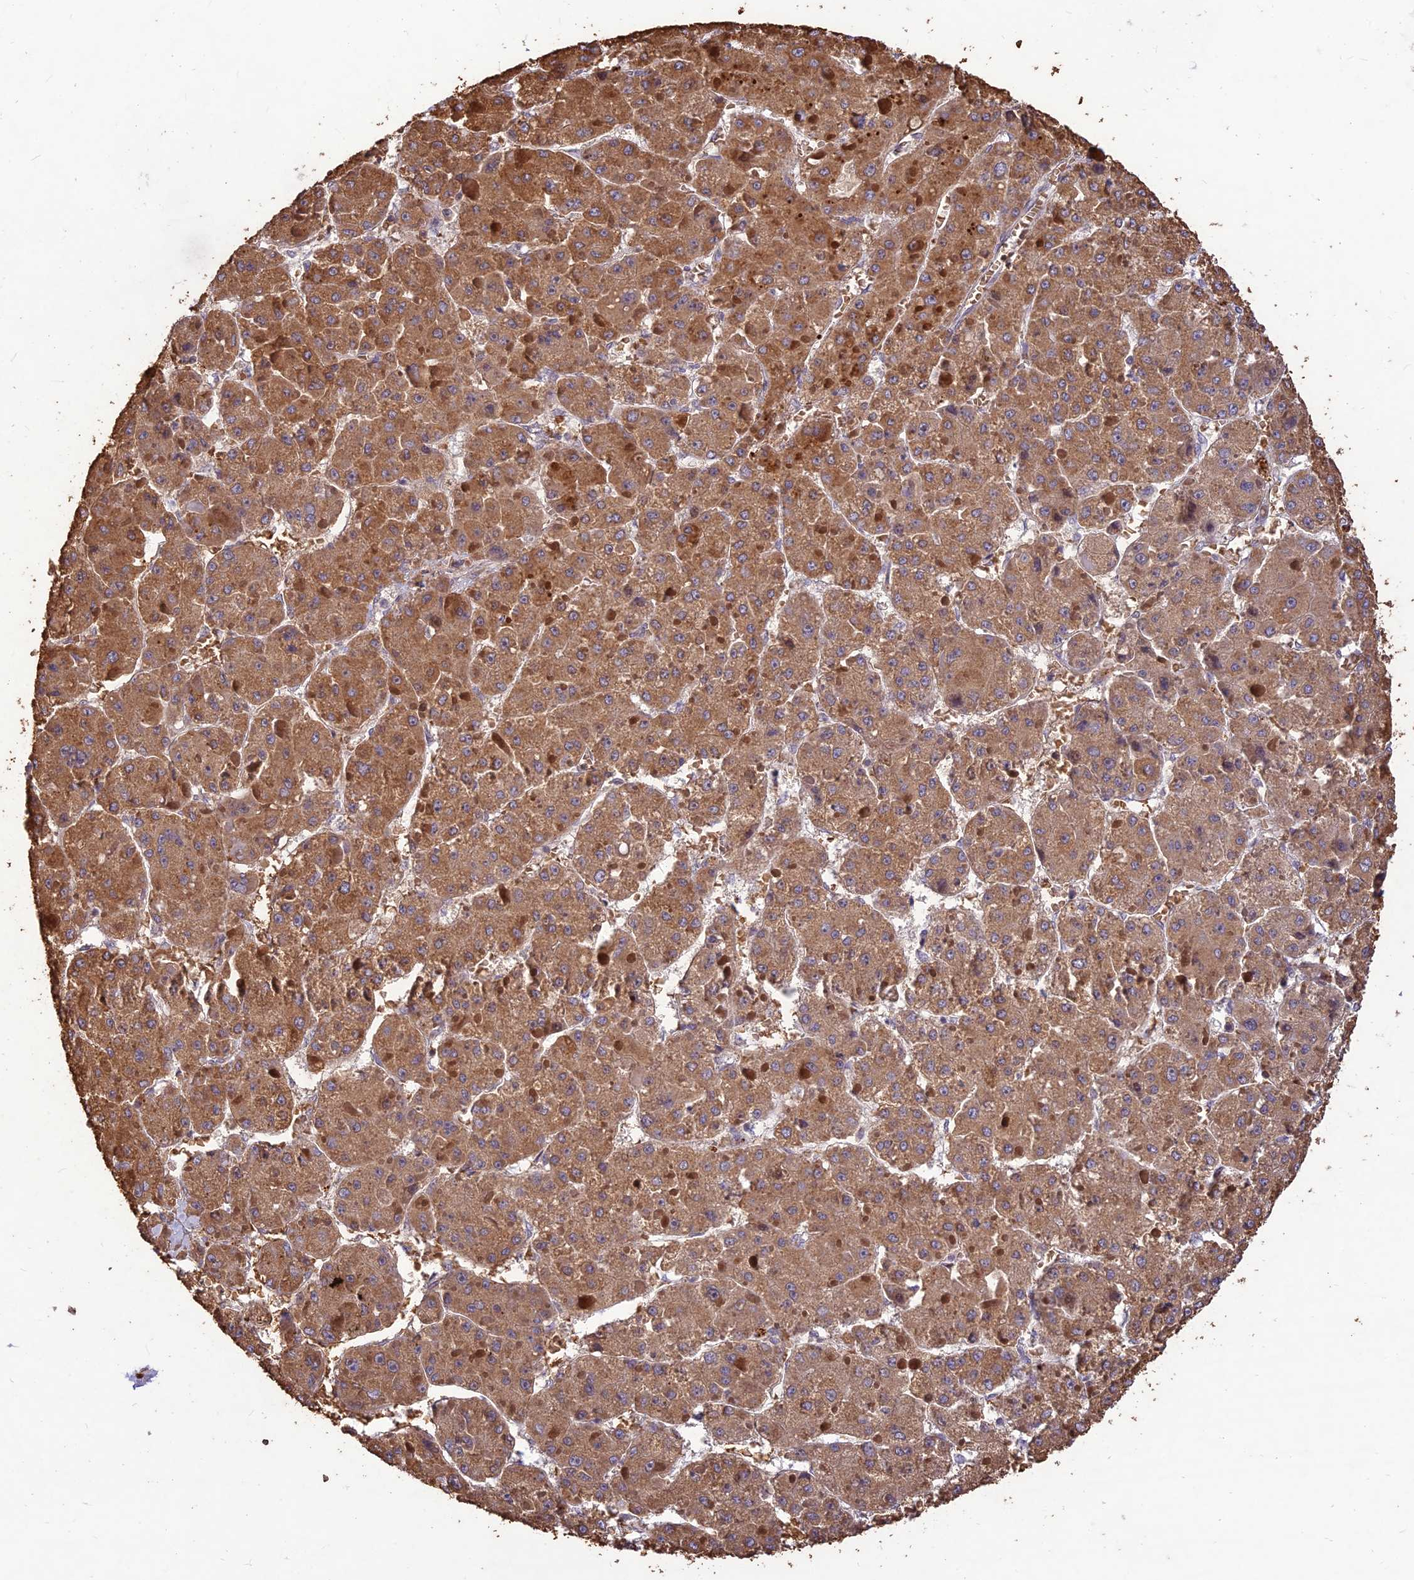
{"staining": {"intensity": "moderate", "quantity": ">75%", "location": "cytoplasmic/membranous"}, "tissue": "liver cancer", "cell_type": "Tumor cells", "image_type": "cancer", "snomed": [{"axis": "morphology", "description": "Carcinoma, Hepatocellular, NOS"}, {"axis": "topography", "description": "Liver"}], "caption": "About >75% of tumor cells in liver cancer (hepatocellular carcinoma) show moderate cytoplasmic/membranous protein positivity as visualized by brown immunohistochemical staining.", "gene": "PPP1R11", "patient": {"sex": "female", "age": 73}}